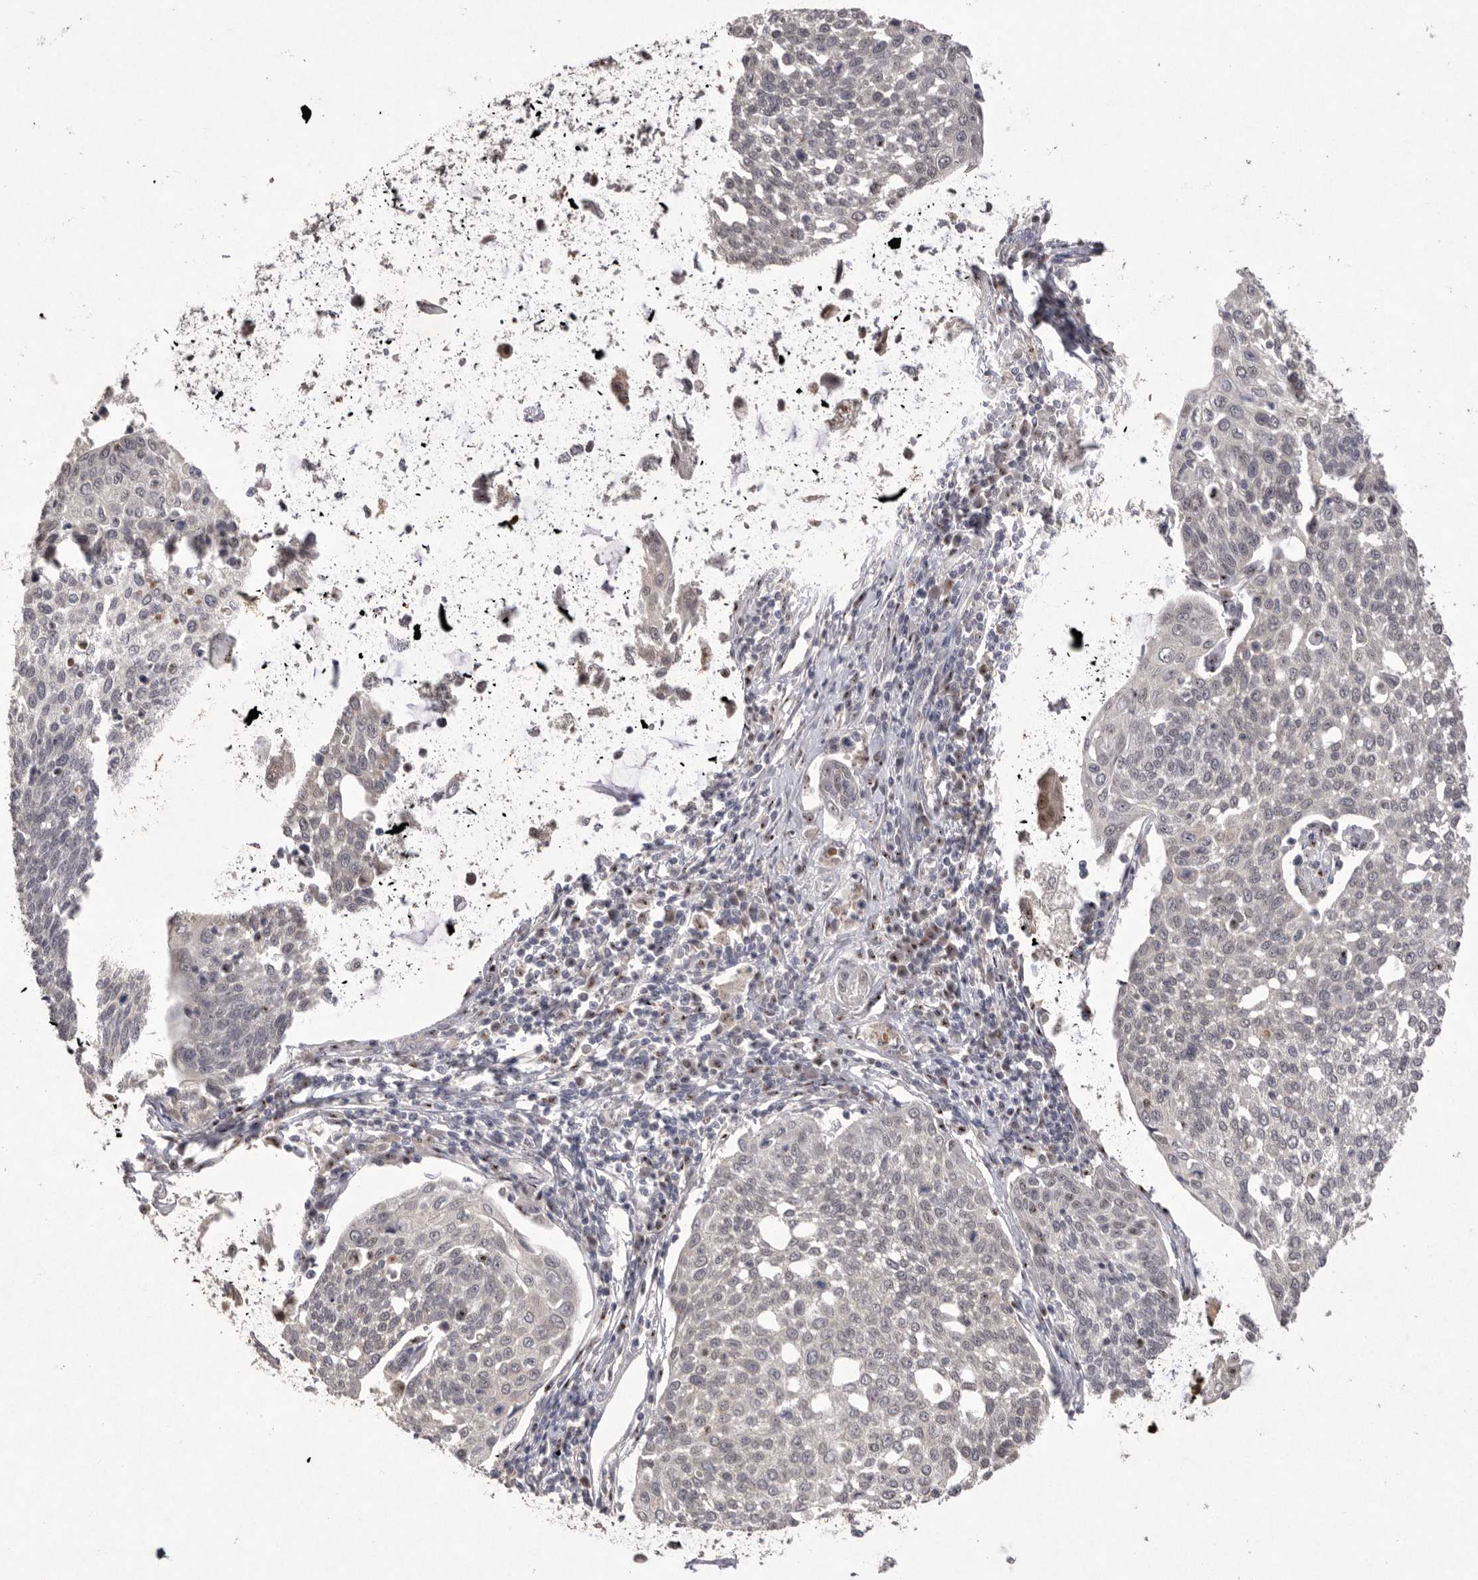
{"staining": {"intensity": "negative", "quantity": "none", "location": "none"}, "tissue": "cervical cancer", "cell_type": "Tumor cells", "image_type": "cancer", "snomed": [{"axis": "morphology", "description": "Squamous cell carcinoma, NOS"}, {"axis": "topography", "description": "Cervix"}], "caption": "Human squamous cell carcinoma (cervical) stained for a protein using immunohistochemistry shows no staining in tumor cells.", "gene": "HUS1", "patient": {"sex": "female", "age": 34}}